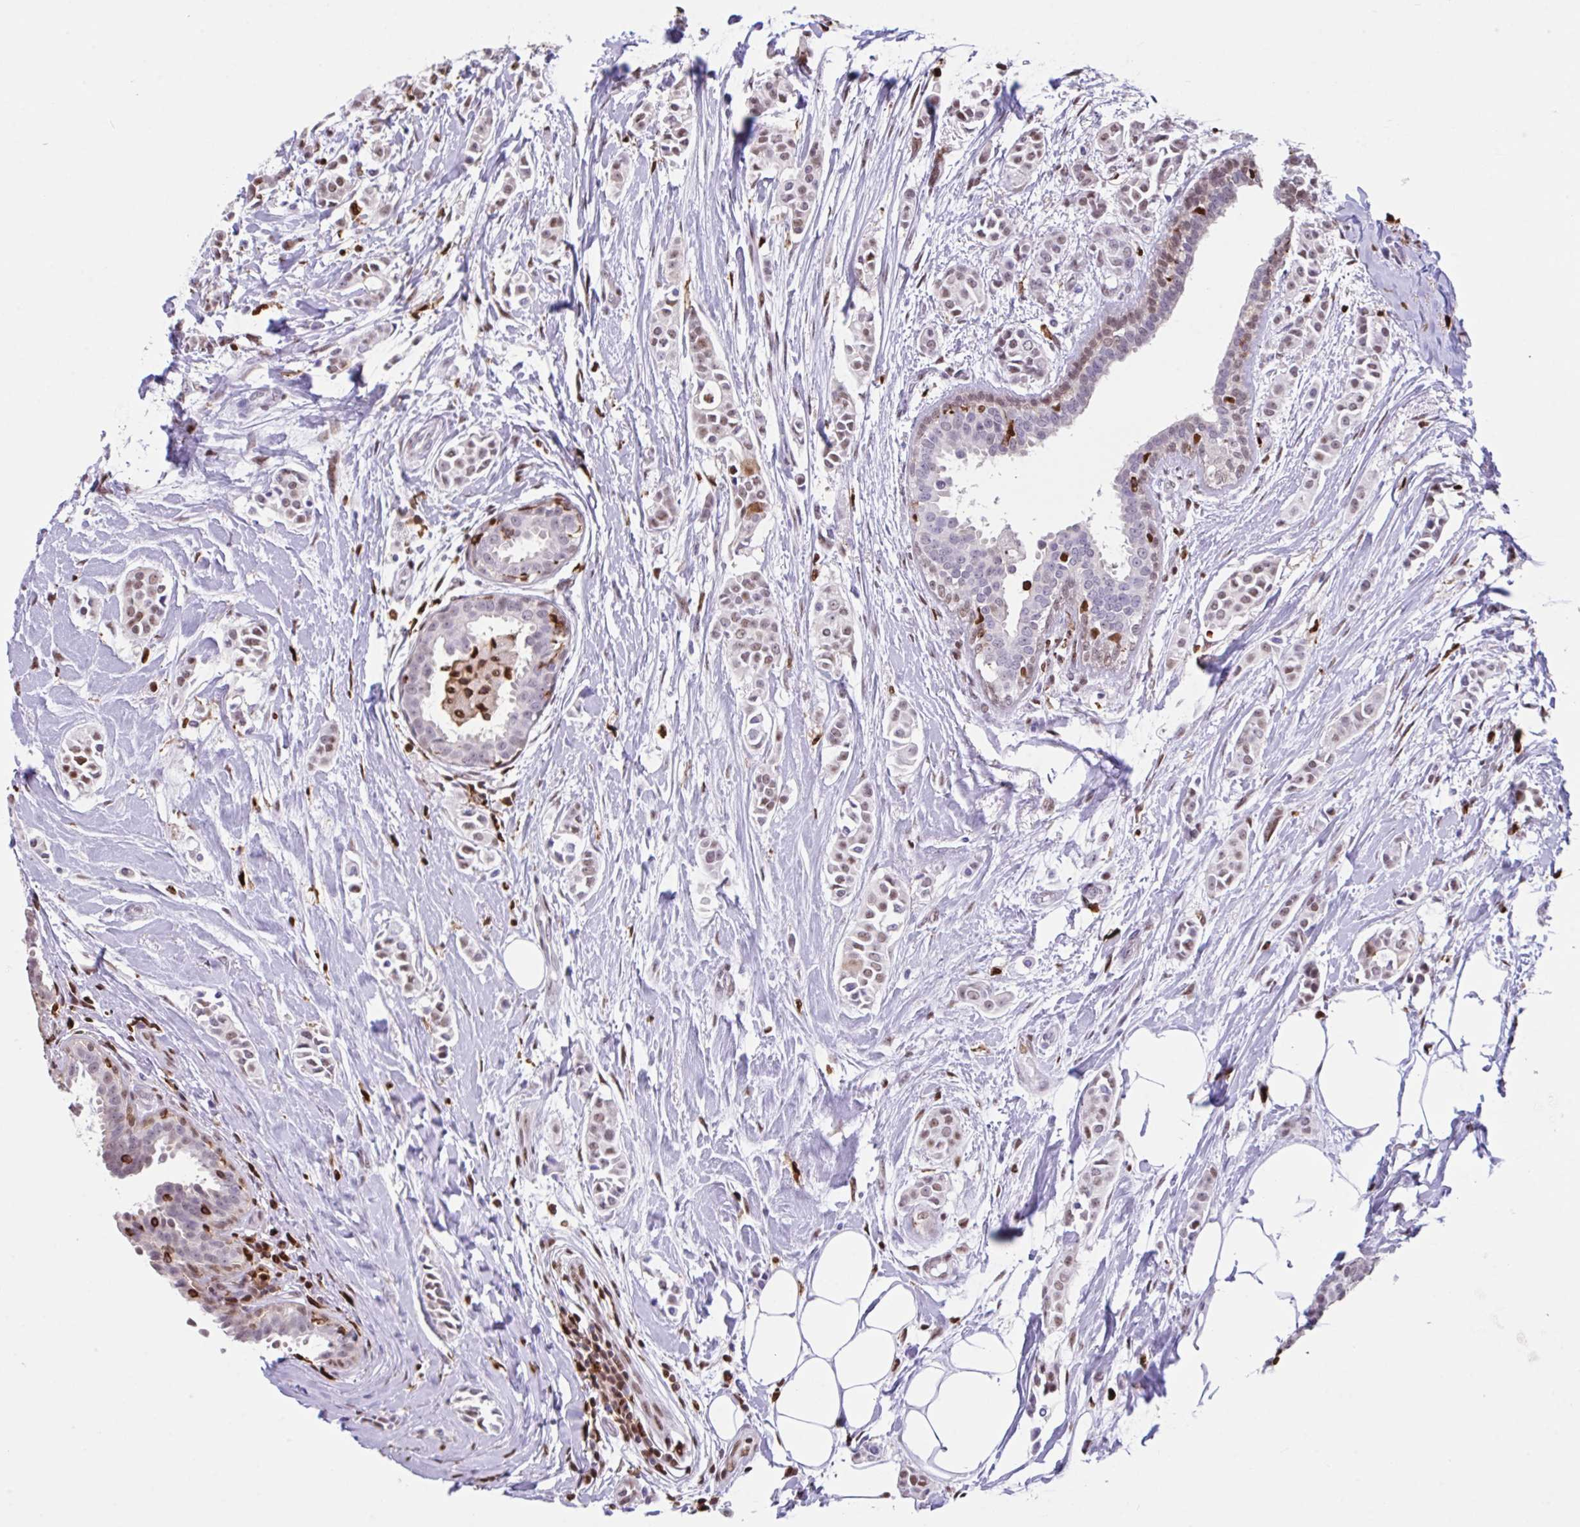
{"staining": {"intensity": "weak", "quantity": ">75%", "location": "nuclear"}, "tissue": "breast cancer", "cell_type": "Tumor cells", "image_type": "cancer", "snomed": [{"axis": "morphology", "description": "Duct carcinoma"}, {"axis": "topography", "description": "Breast"}], "caption": "Human breast intraductal carcinoma stained for a protein (brown) reveals weak nuclear positive expression in approximately >75% of tumor cells.", "gene": "BTBD10", "patient": {"sex": "female", "age": 64}}